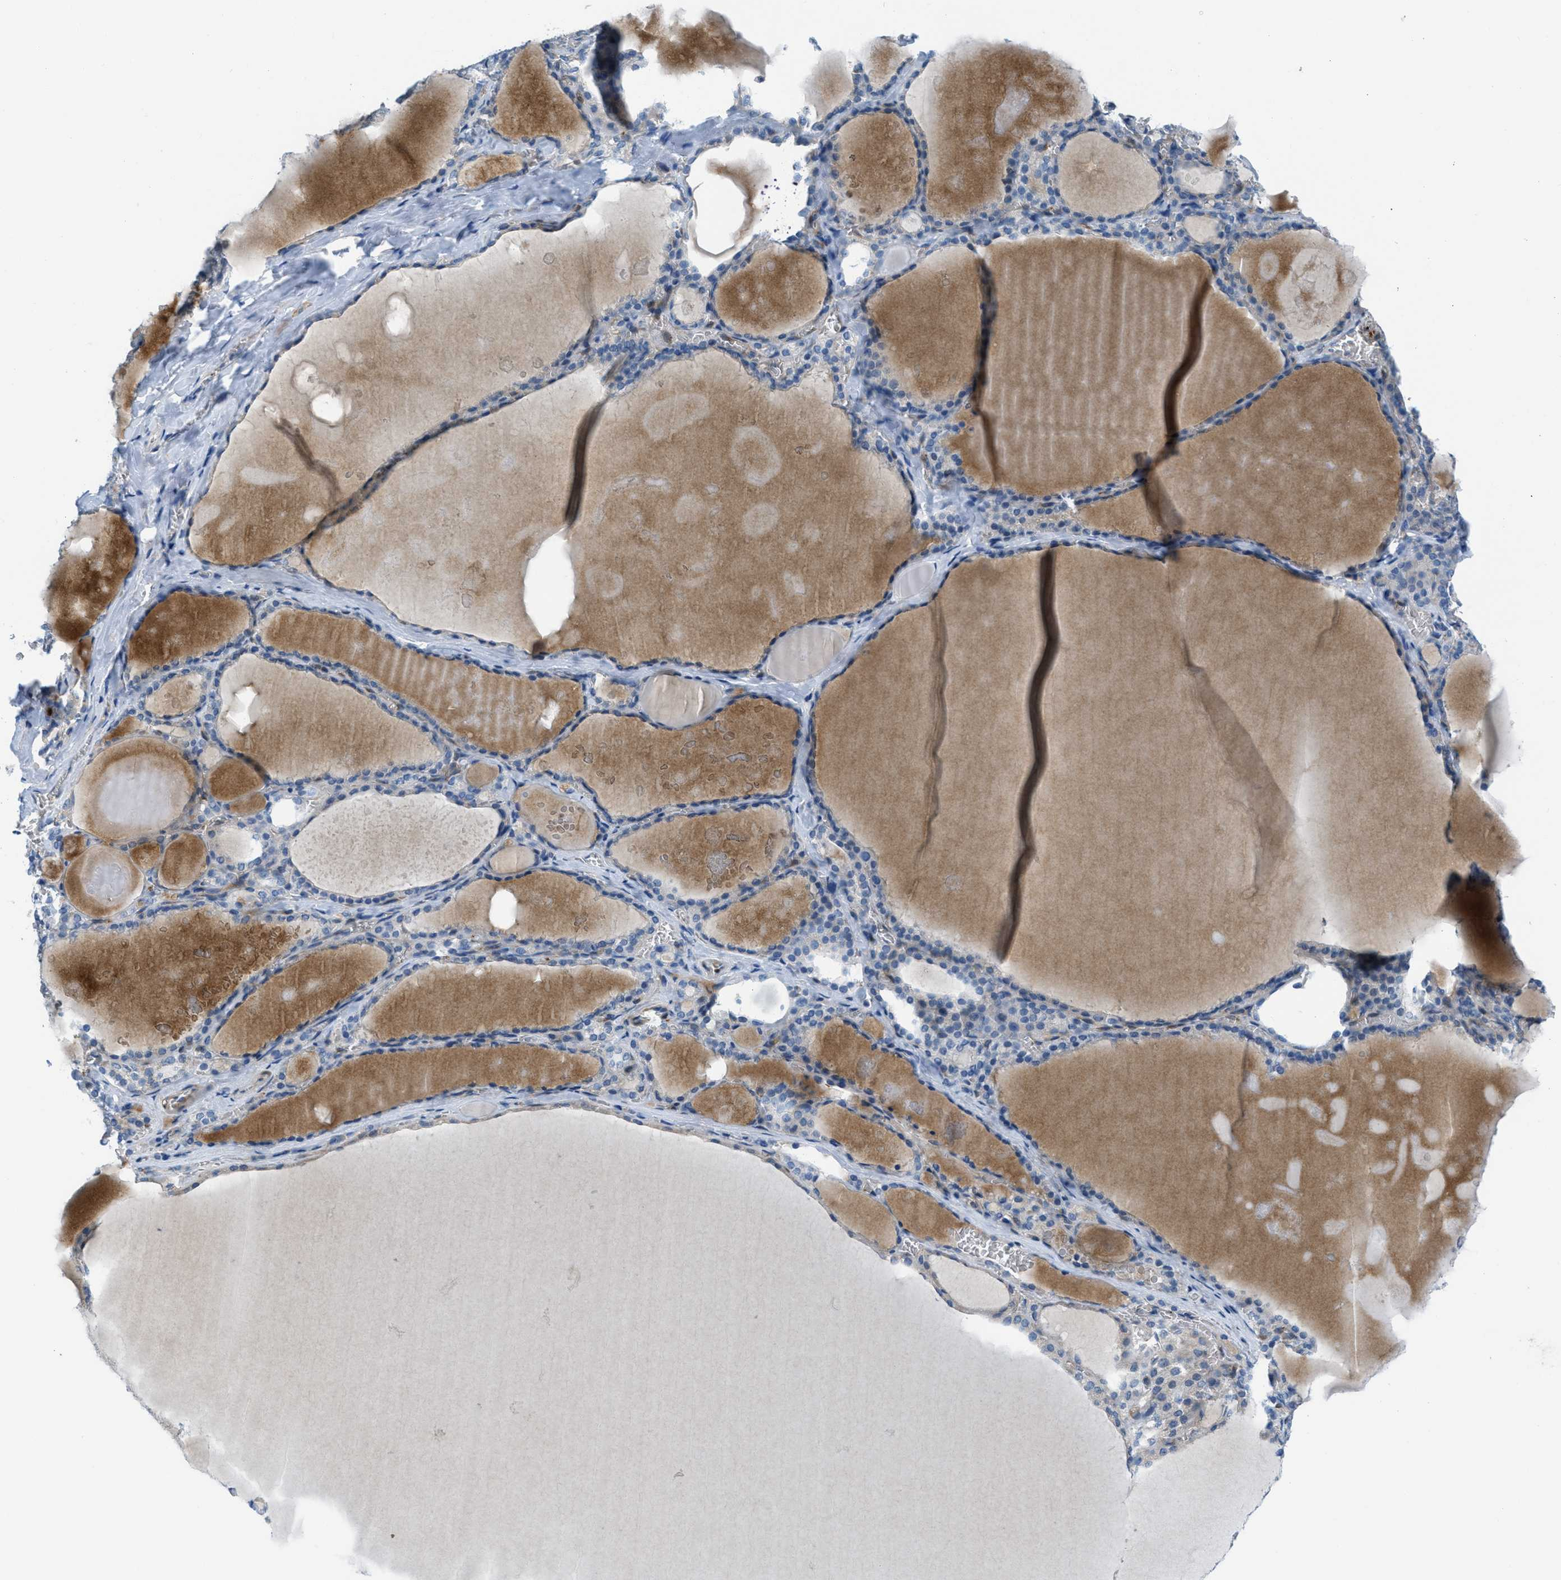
{"staining": {"intensity": "moderate", "quantity": "<25%", "location": "cytoplasmic/membranous"}, "tissue": "thyroid gland", "cell_type": "Glandular cells", "image_type": "normal", "snomed": [{"axis": "morphology", "description": "Normal tissue, NOS"}, {"axis": "topography", "description": "Thyroid gland"}], "caption": "A brown stain shows moderate cytoplasmic/membranous positivity of a protein in glandular cells of benign thyroid gland.", "gene": "MAPRE2", "patient": {"sex": "male", "age": 56}}